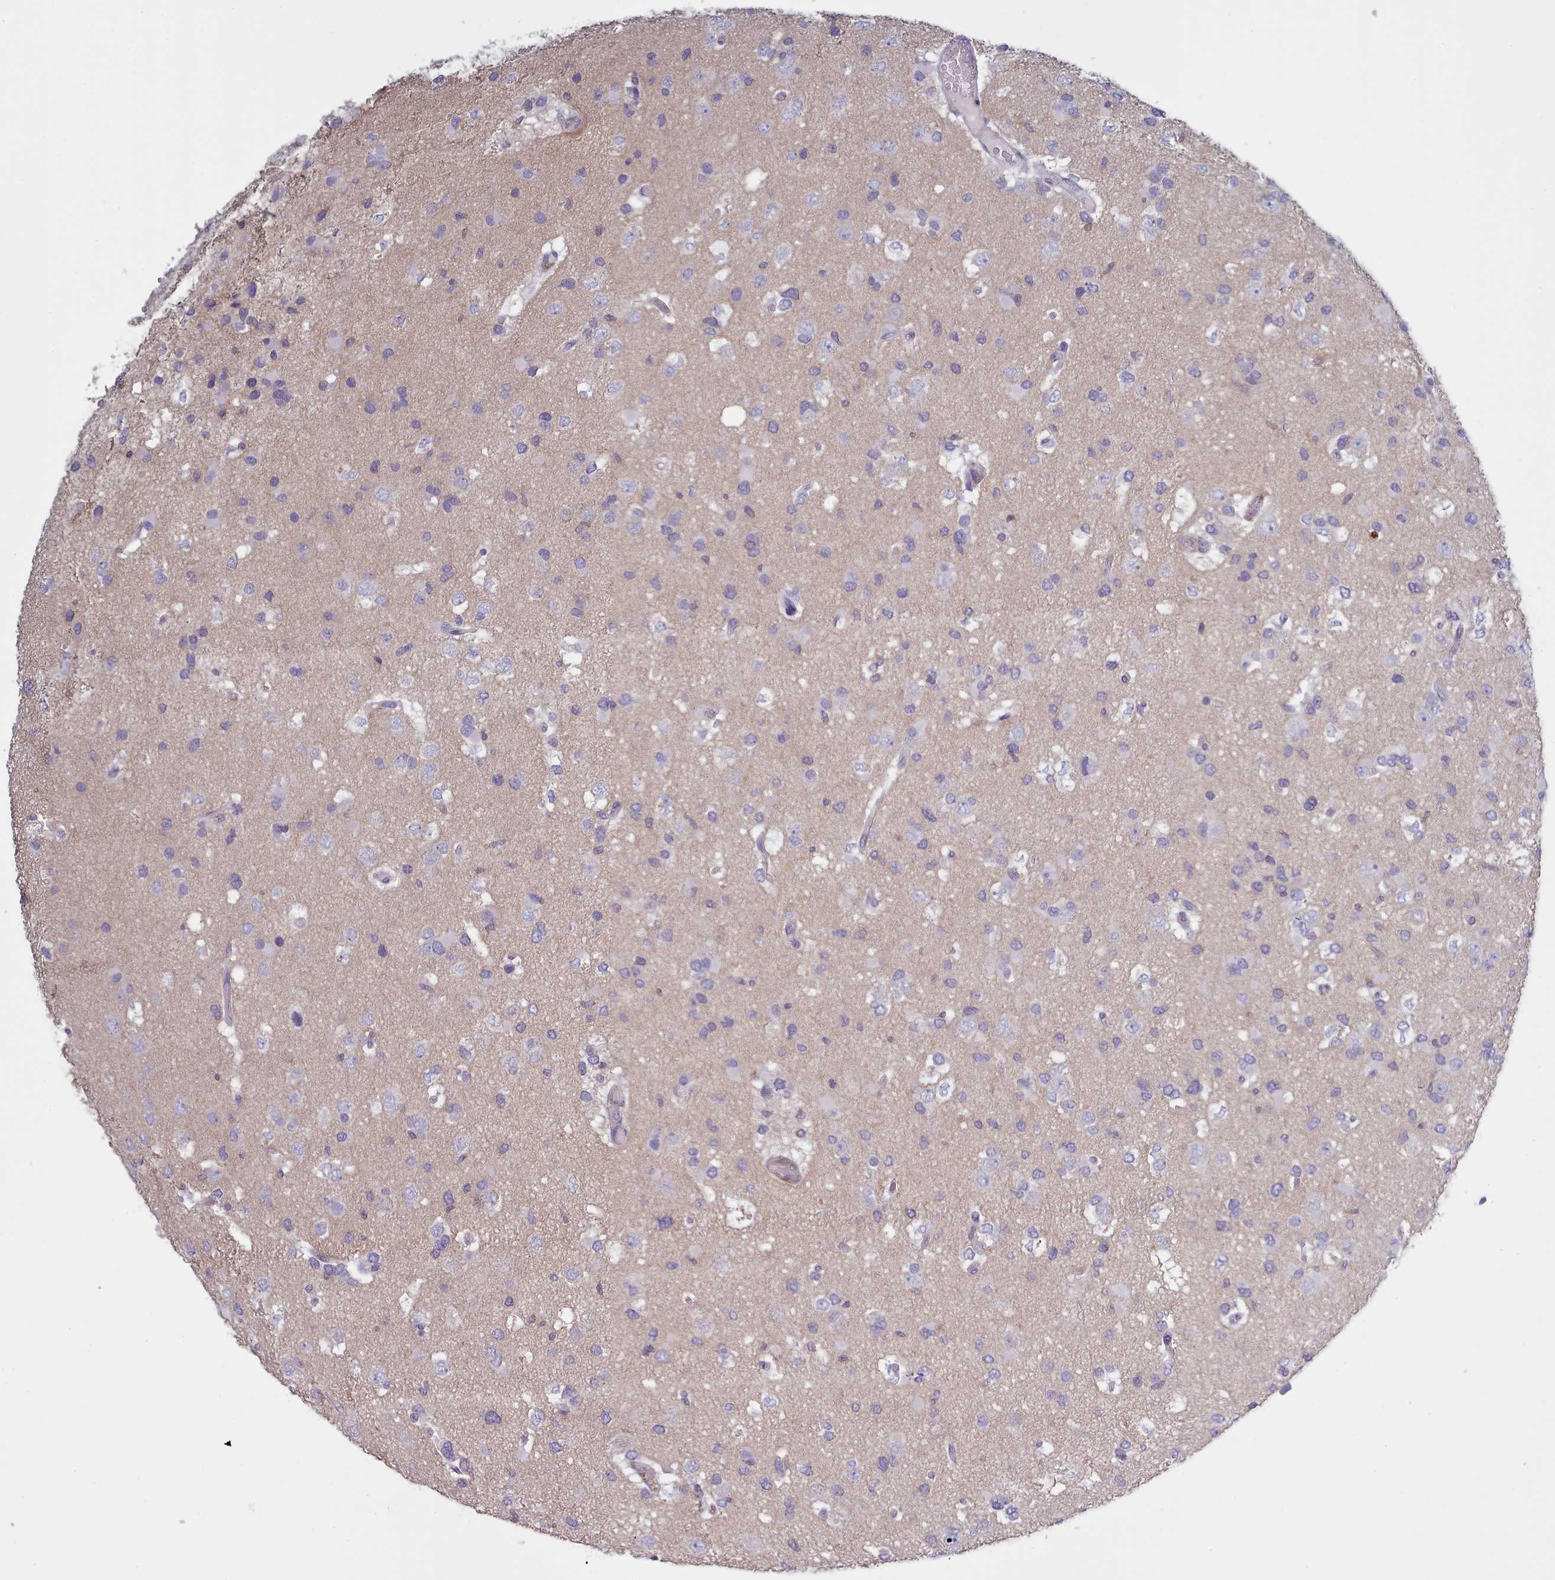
{"staining": {"intensity": "negative", "quantity": "none", "location": "none"}, "tissue": "glioma", "cell_type": "Tumor cells", "image_type": "cancer", "snomed": [{"axis": "morphology", "description": "Glioma, malignant, High grade"}, {"axis": "topography", "description": "Brain"}], "caption": "The immunohistochemistry (IHC) image has no significant expression in tumor cells of glioma tissue.", "gene": "RAC2", "patient": {"sex": "male", "age": 53}}